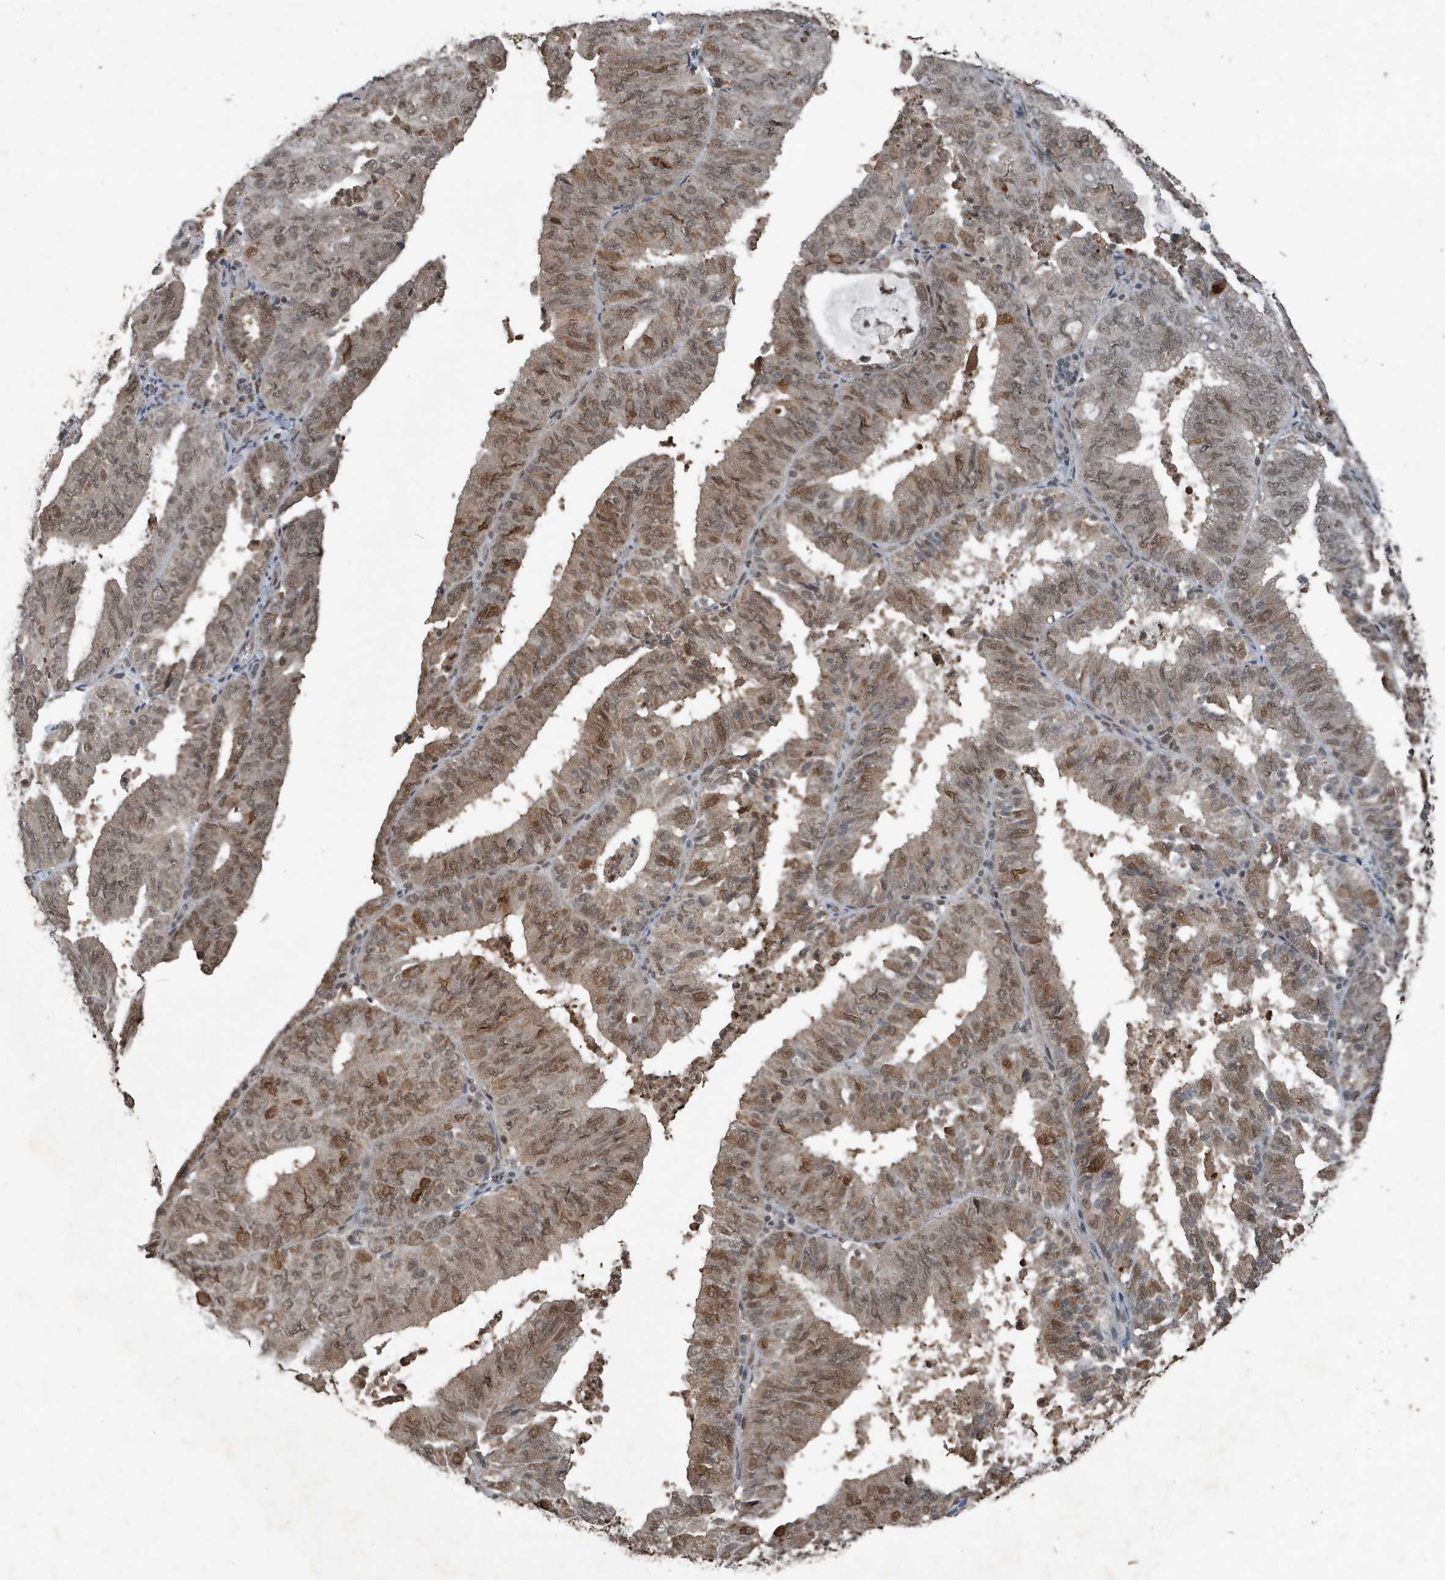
{"staining": {"intensity": "moderate", "quantity": ">75%", "location": "nuclear"}, "tissue": "endometrial cancer", "cell_type": "Tumor cells", "image_type": "cancer", "snomed": [{"axis": "morphology", "description": "Adenocarcinoma, NOS"}, {"axis": "topography", "description": "Uterus"}], "caption": "The image displays a brown stain indicating the presence of a protein in the nuclear of tumor cells in adenocarcinoma (endometrial).", "gene": "HSPA1A", "patient": {"sex": "female", "age": 60}}